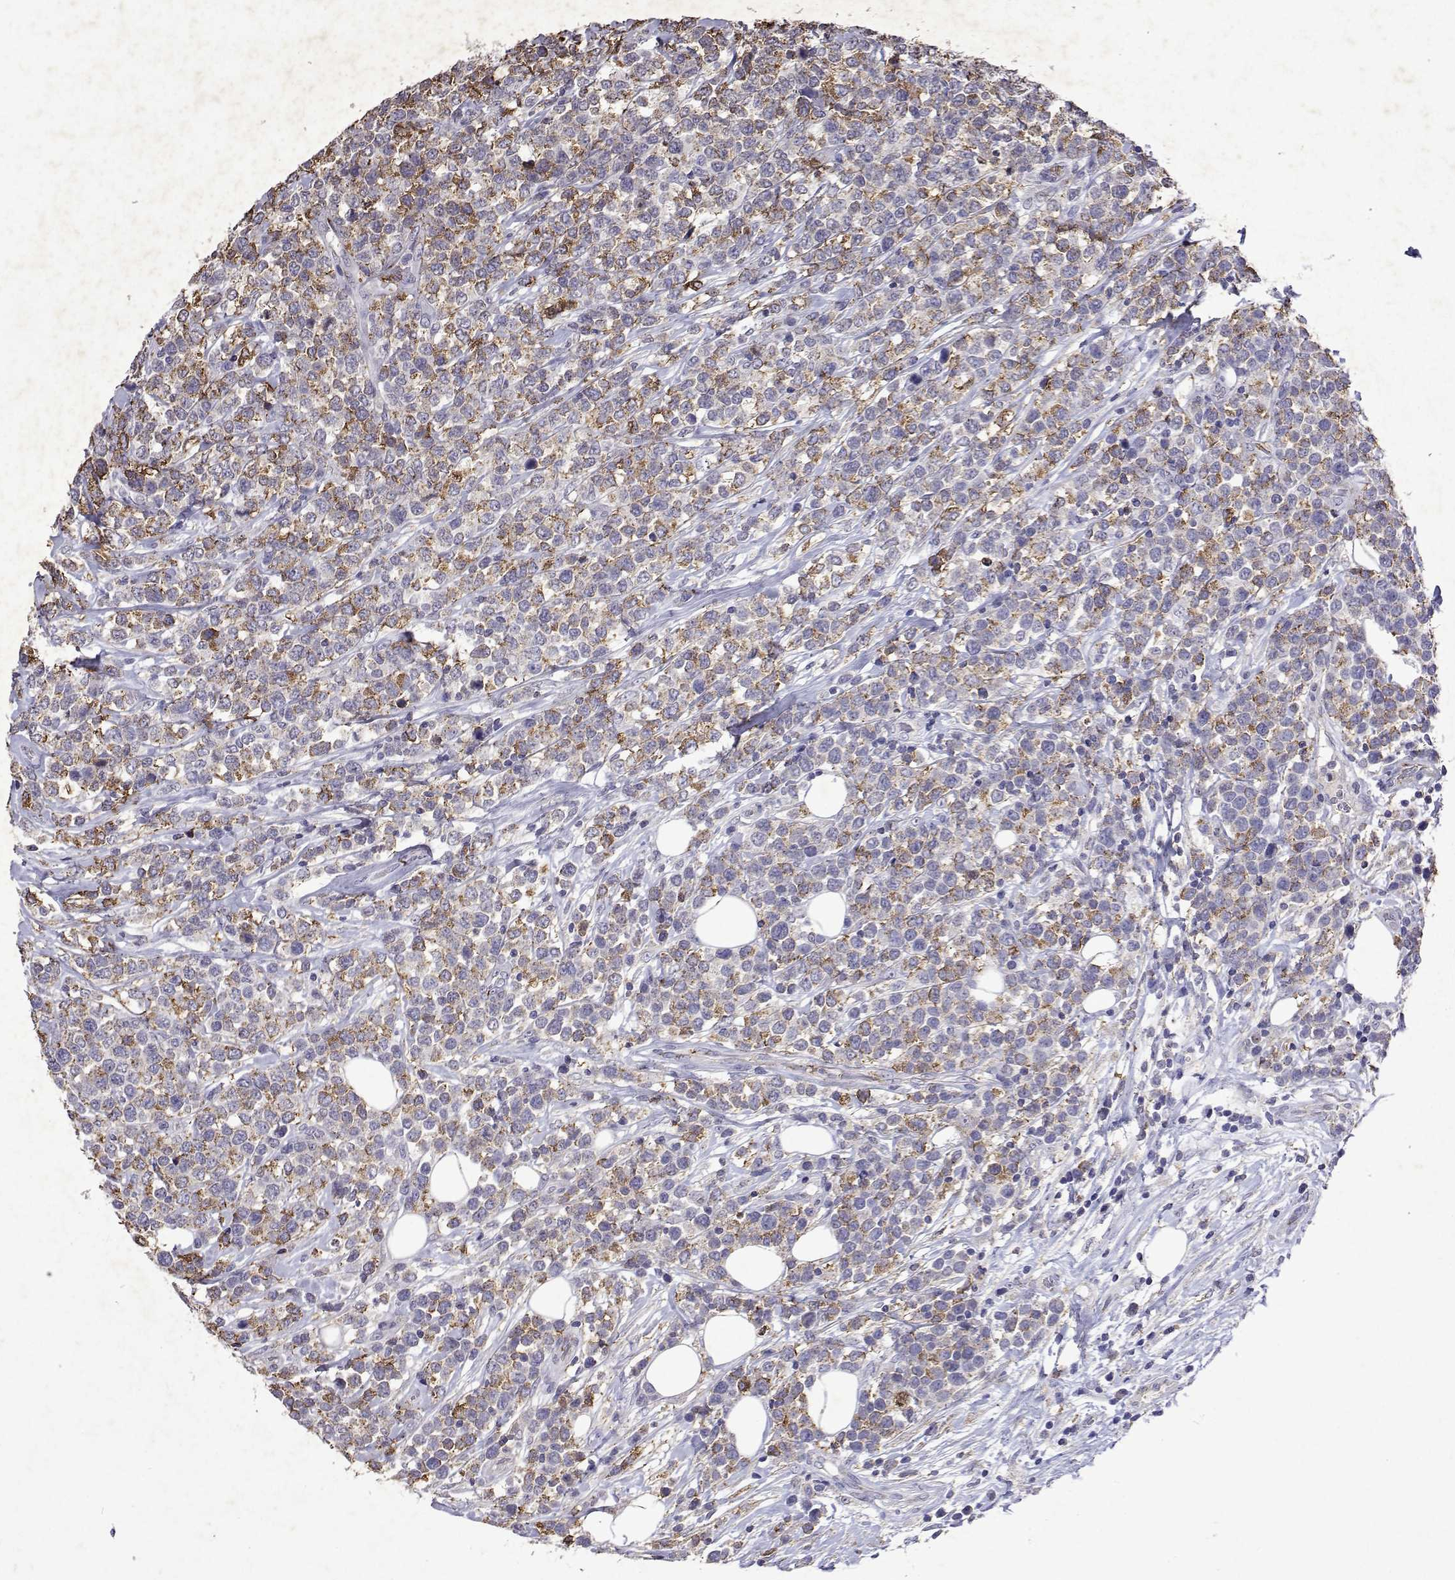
{"staining": {"intensity": "weak", "quantity": "25%-75%", "location": "cytoplasmic/membranous"}, "tissue": "lymphoma", "cell_type": "Tumor cells", "image_type": "cancer", "snomed": [{"axis": "morphology", "description": "Malignant lymphoma, non-Hodgkin's type, High grade"}, {"axis": "topography", "description": "Soft tissue"}], "caption": "About 25%-75% of tumor cells in human malignant lymphoma, non-Hodgkin's type (high-grade) display weak cytoplasmic/membranous protein positivity as visualized by brown immunohistochemical staining.", "gene": "DUSP28", "patient": {"sex": "female", "age": 56}}